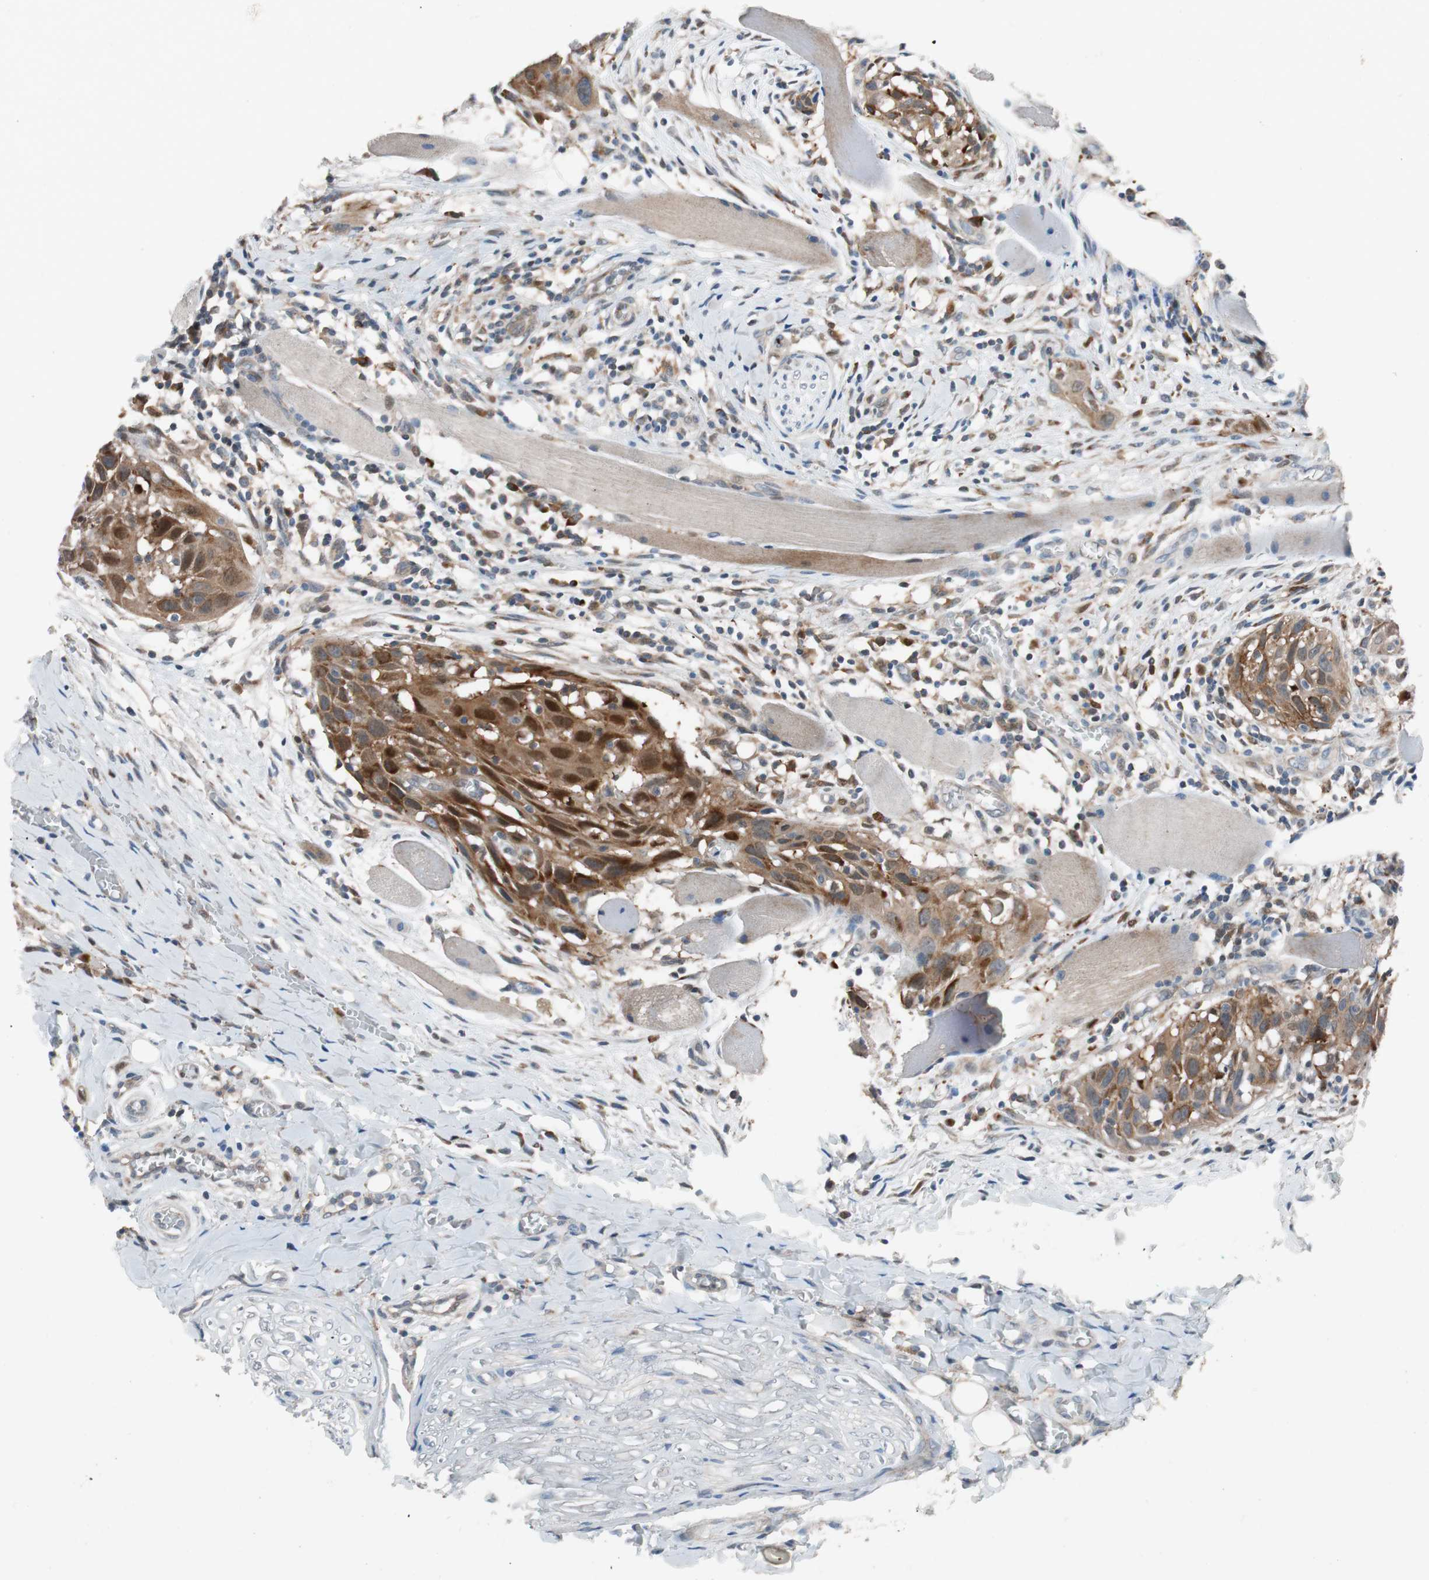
{"staining": {"intensity": "strong", "quantity": ">75%", "location": "cytoplasmic/membranous,nuclear"}, "tissue": "head and neck cancer", "cell_type": "Tumor cells", "image_type": "cancer", "snomed": [{"axis": "morphology", "description": "Normal tissue, NOS"}, {"axis": "morphology", "description": "Squamous cell carcinoma, NOS"}, {"axis": "topography", "description": "Oral tissue"}, {"axis": "topography", "description": "Head-Neck"}], "caption": "Immunohistochemical staining of squamous cell carcinoma (head and neck) reveals high levels of strong cytoplasmic/membranous and nuclear positivity in approximately >75% of tumor cells.", "gene": "FAAH", "patient": {"sex": "female", "age": 50}}